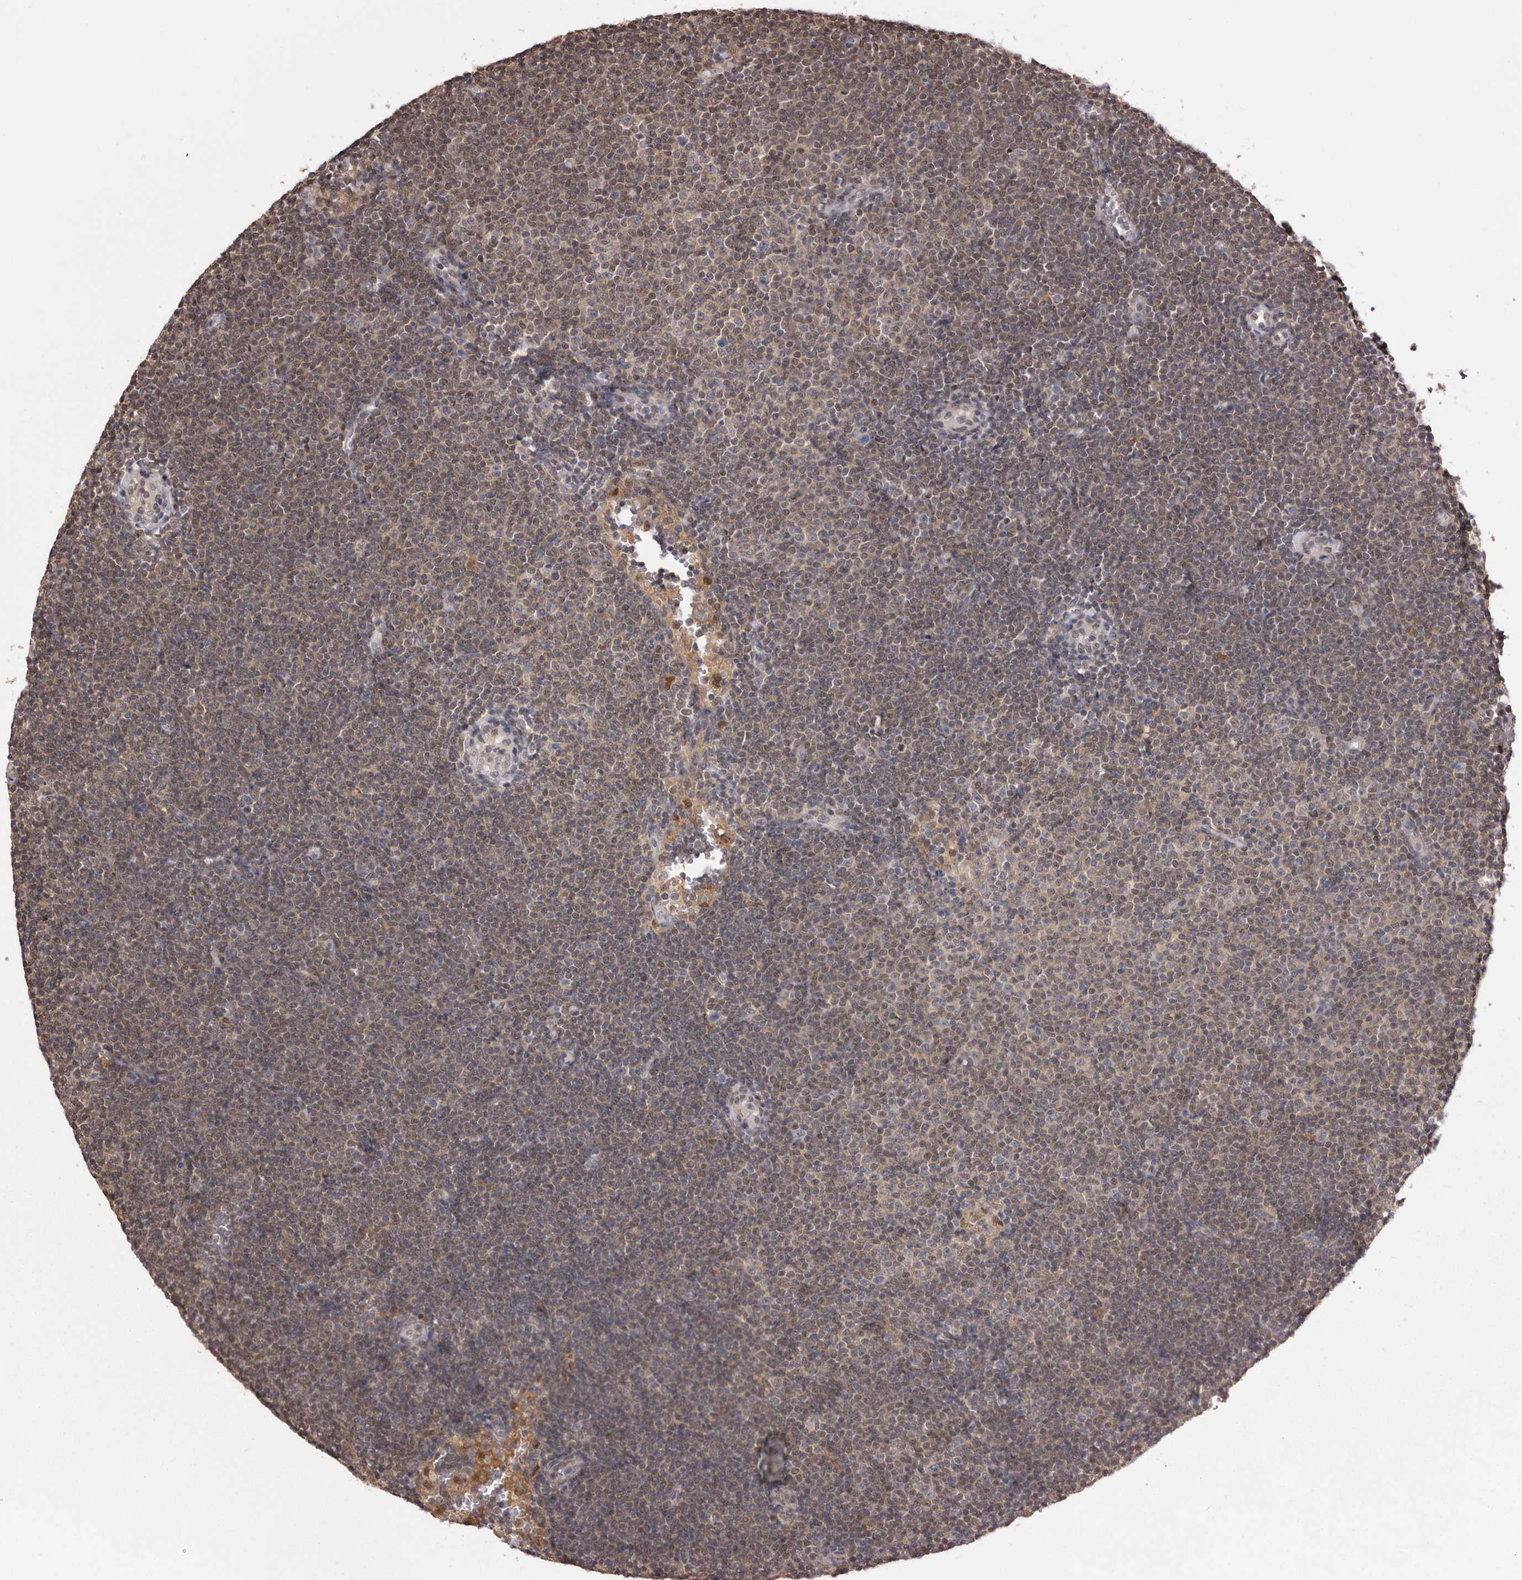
{"staining": {"intensity": "weak", "quantity": "<25%", "location": "cytoplasmic/membranous"}, "tissue": "lymphoma", "cell_type": "Tumor cells", "image_type": "cancer", "snomed": [{"axis": "morphology", "description": "Malignant lymphoma, non-Hodgkin's type, Low grade"}, {"axis": "topography", "description": "Lymph node"}], "caption": "This is a photomicrograph of IHC staining of lymphoma, which shows no expression in tumor cells.", "gene": "MDH1", "patient": {"sex": "female", "age": 53}}